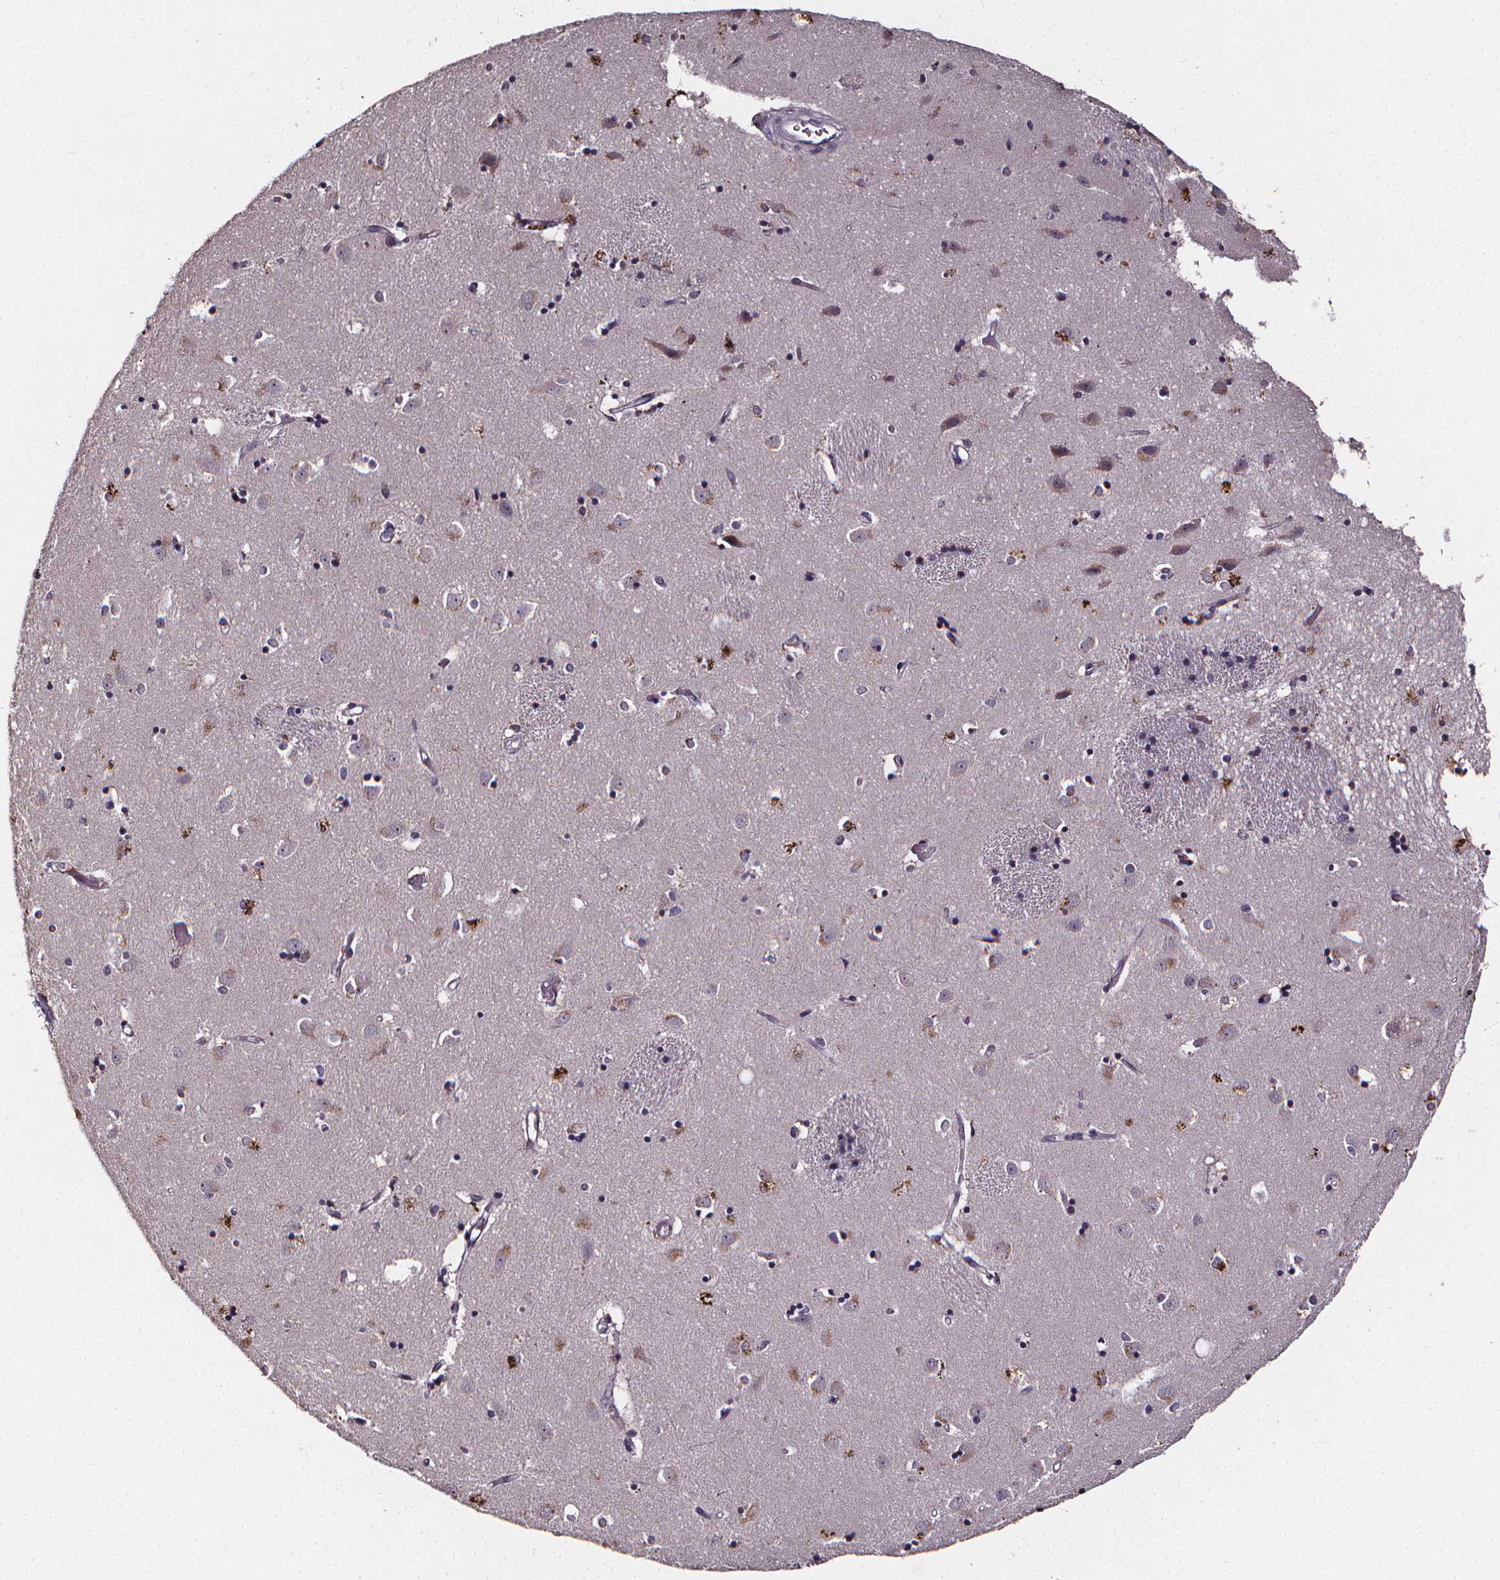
{"staining": {"intensity": "negative", "quantity": "none", "location": "none"}, "tissue": "caudate", "cell_type": "Glial cells", "image_type": "normal", "snomed": [{"axis": "morphology", "description": "Normal tissue, NOS"}, {"axis": "topography", "description": "Lateral ventricle wall"}], "caption": "The IHC image has no significant staining in glial cells of caudate.", "gene": "SPAG8", "patient": {"sex": "male", "age": 54}}